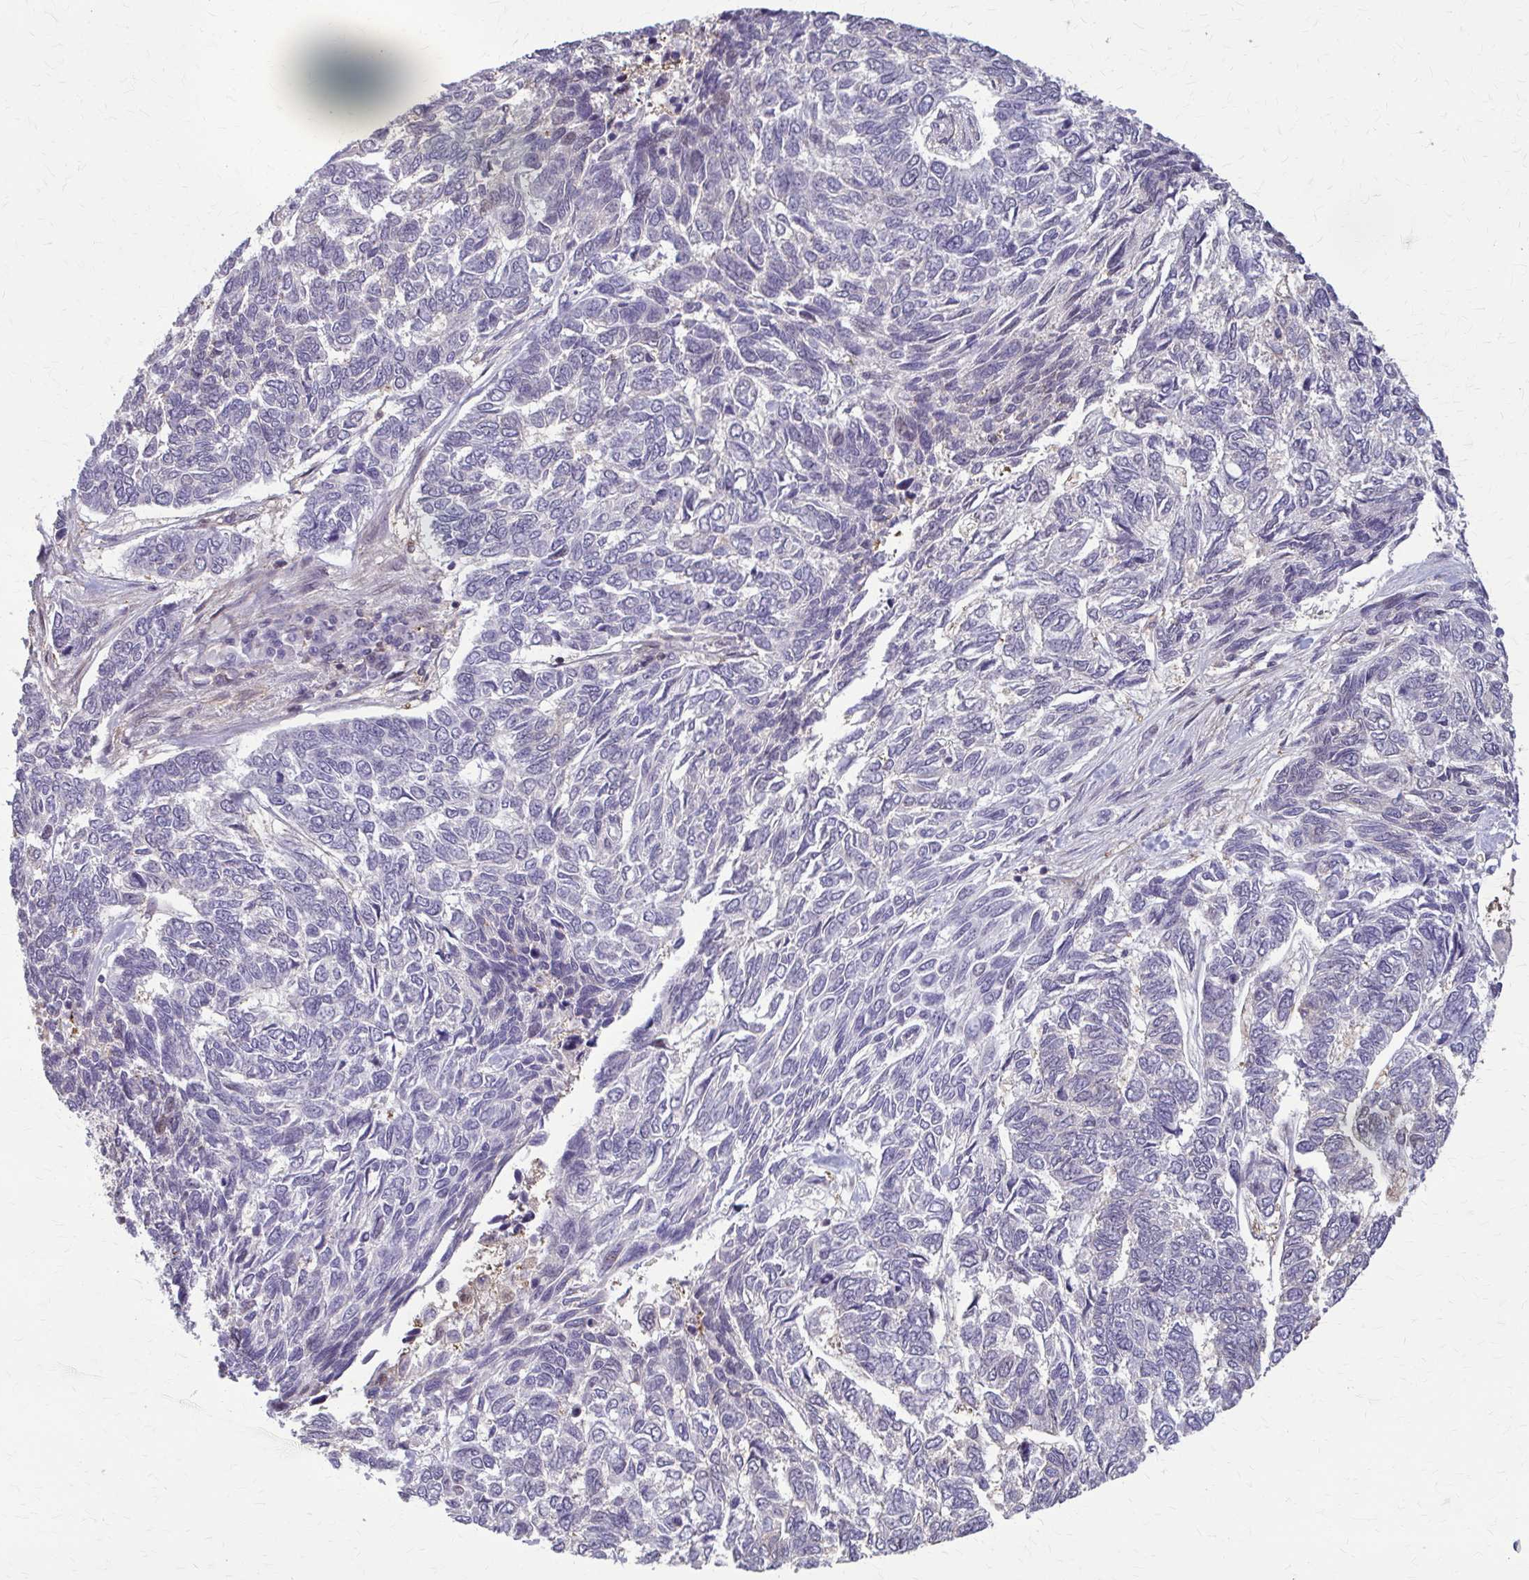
{"staining": {"intensity": "negative", "quantity": "none", "location": "none"}, "tissue": "skin cancer", "cell_type": "Tumor cells", "image_type": "cancer", "snomed": [{"axis": "morphology", "description": "Basal cell carcinoma"}, {"axis": "topography", "description": "Skin"}], "caption": "A high-resolution histopathology image shows IHC staining of basal cell carcinoma (skin), which displays no significant positivity in tumor cells.", "gene": "ZNF34", "patient": {"sex": "female", "age": 65}}